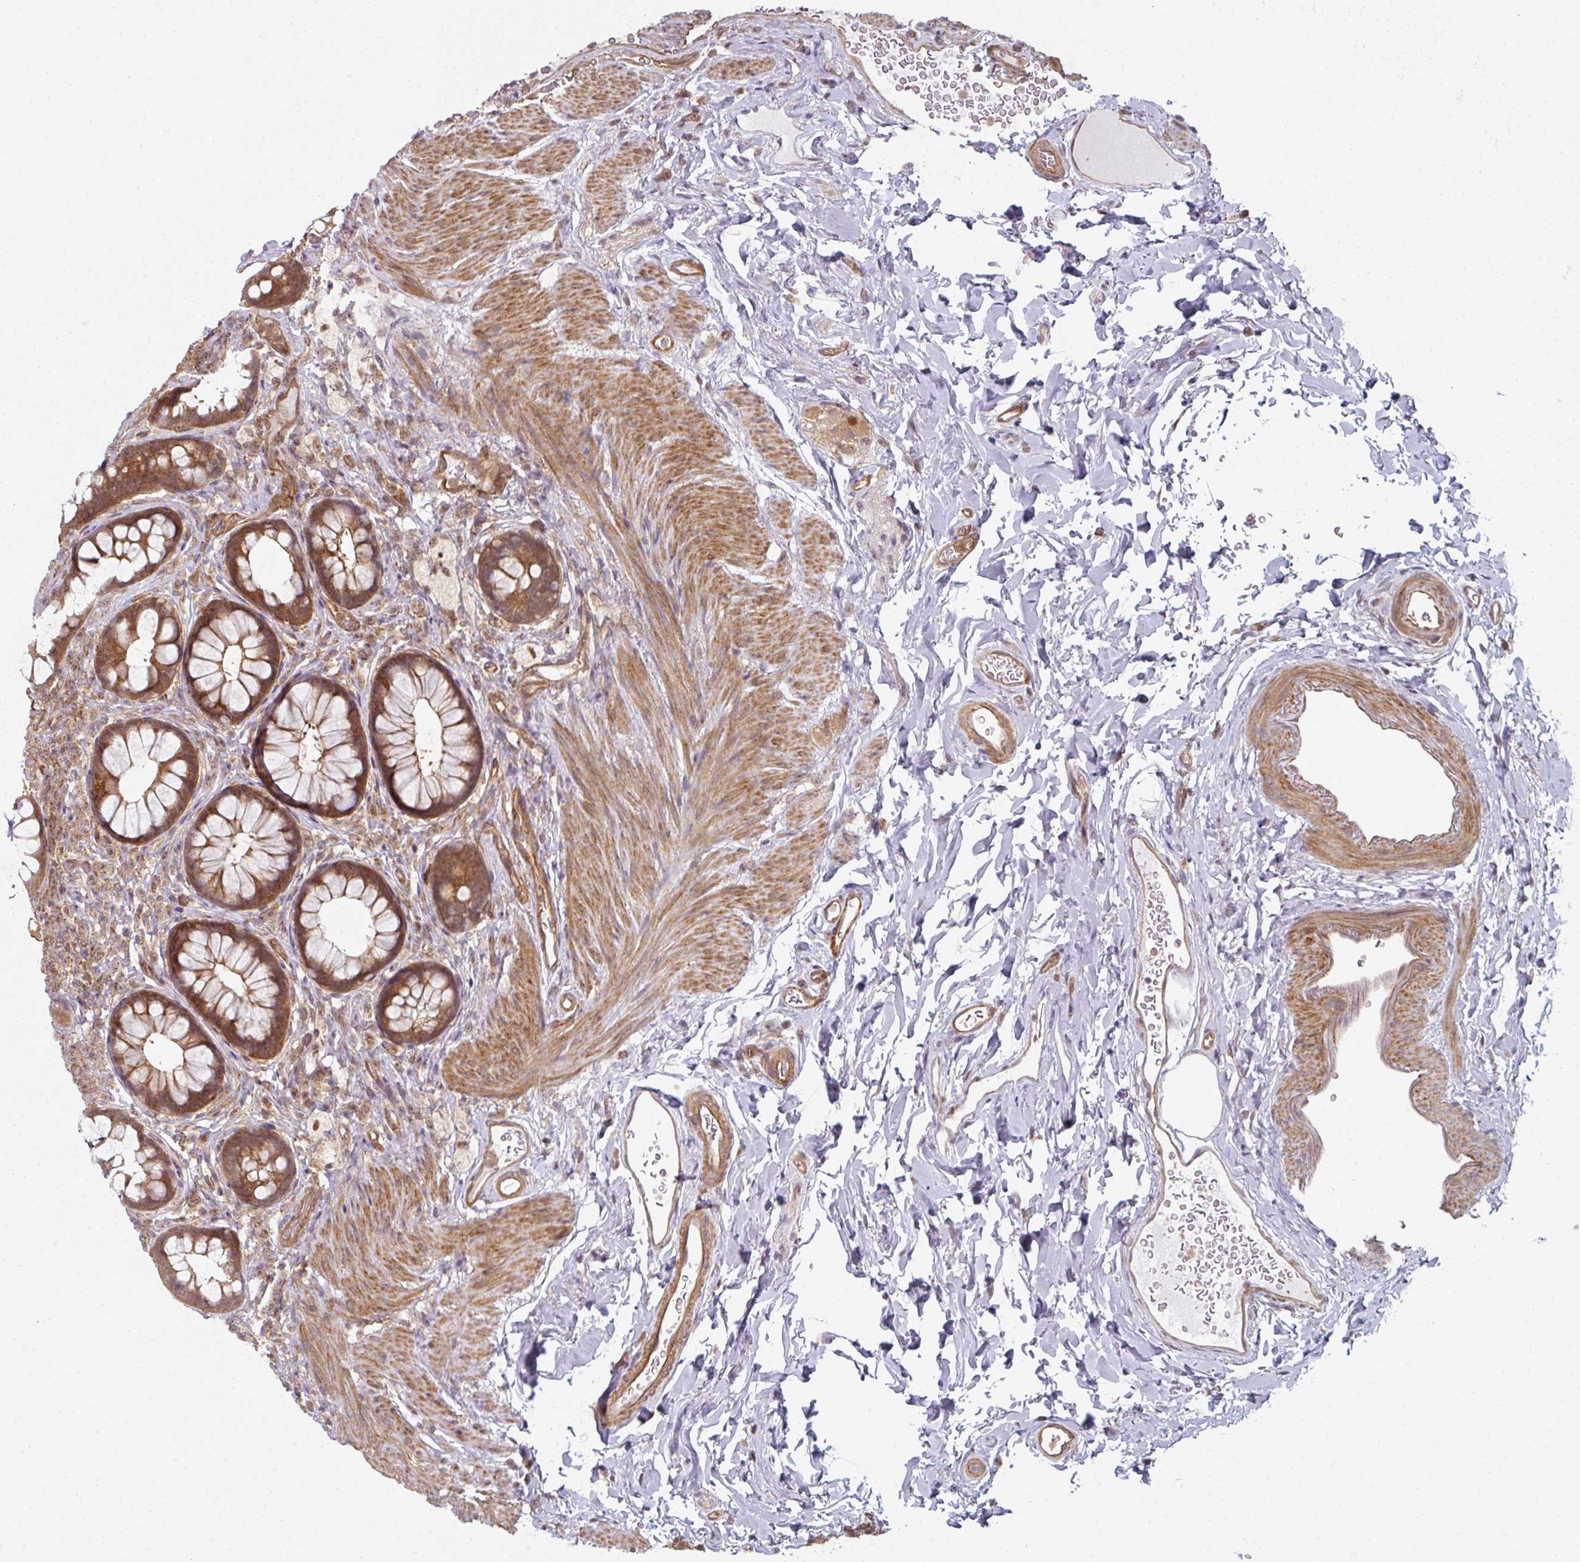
{"staining": {"intensity": "moderate", "quantity": ">75%", "location": "cytoplasmic/membranous,nuclear"}, "tissue": "rectum", "cell_type": "Glandular cells", "image_type": "normal", "snomed": [{"axis": "morphology", "description": "Normal tissue, NOS"}, {"axis": "topography", "description": "Rectum"}, {"axis": "topography", "description": "Peripheral nerve tissue"}], "caption": "Normal rectum was stained to show a protein in brown. There is medium levels of moderate cytoplasmic/membranous,nuclear expression in approximately >75% of glandular cells. (DAB IHC with brightfield microscopy, high magnification).", "gene": "PSME3IP1", "patient": {"sex": "female", "age": 69}}